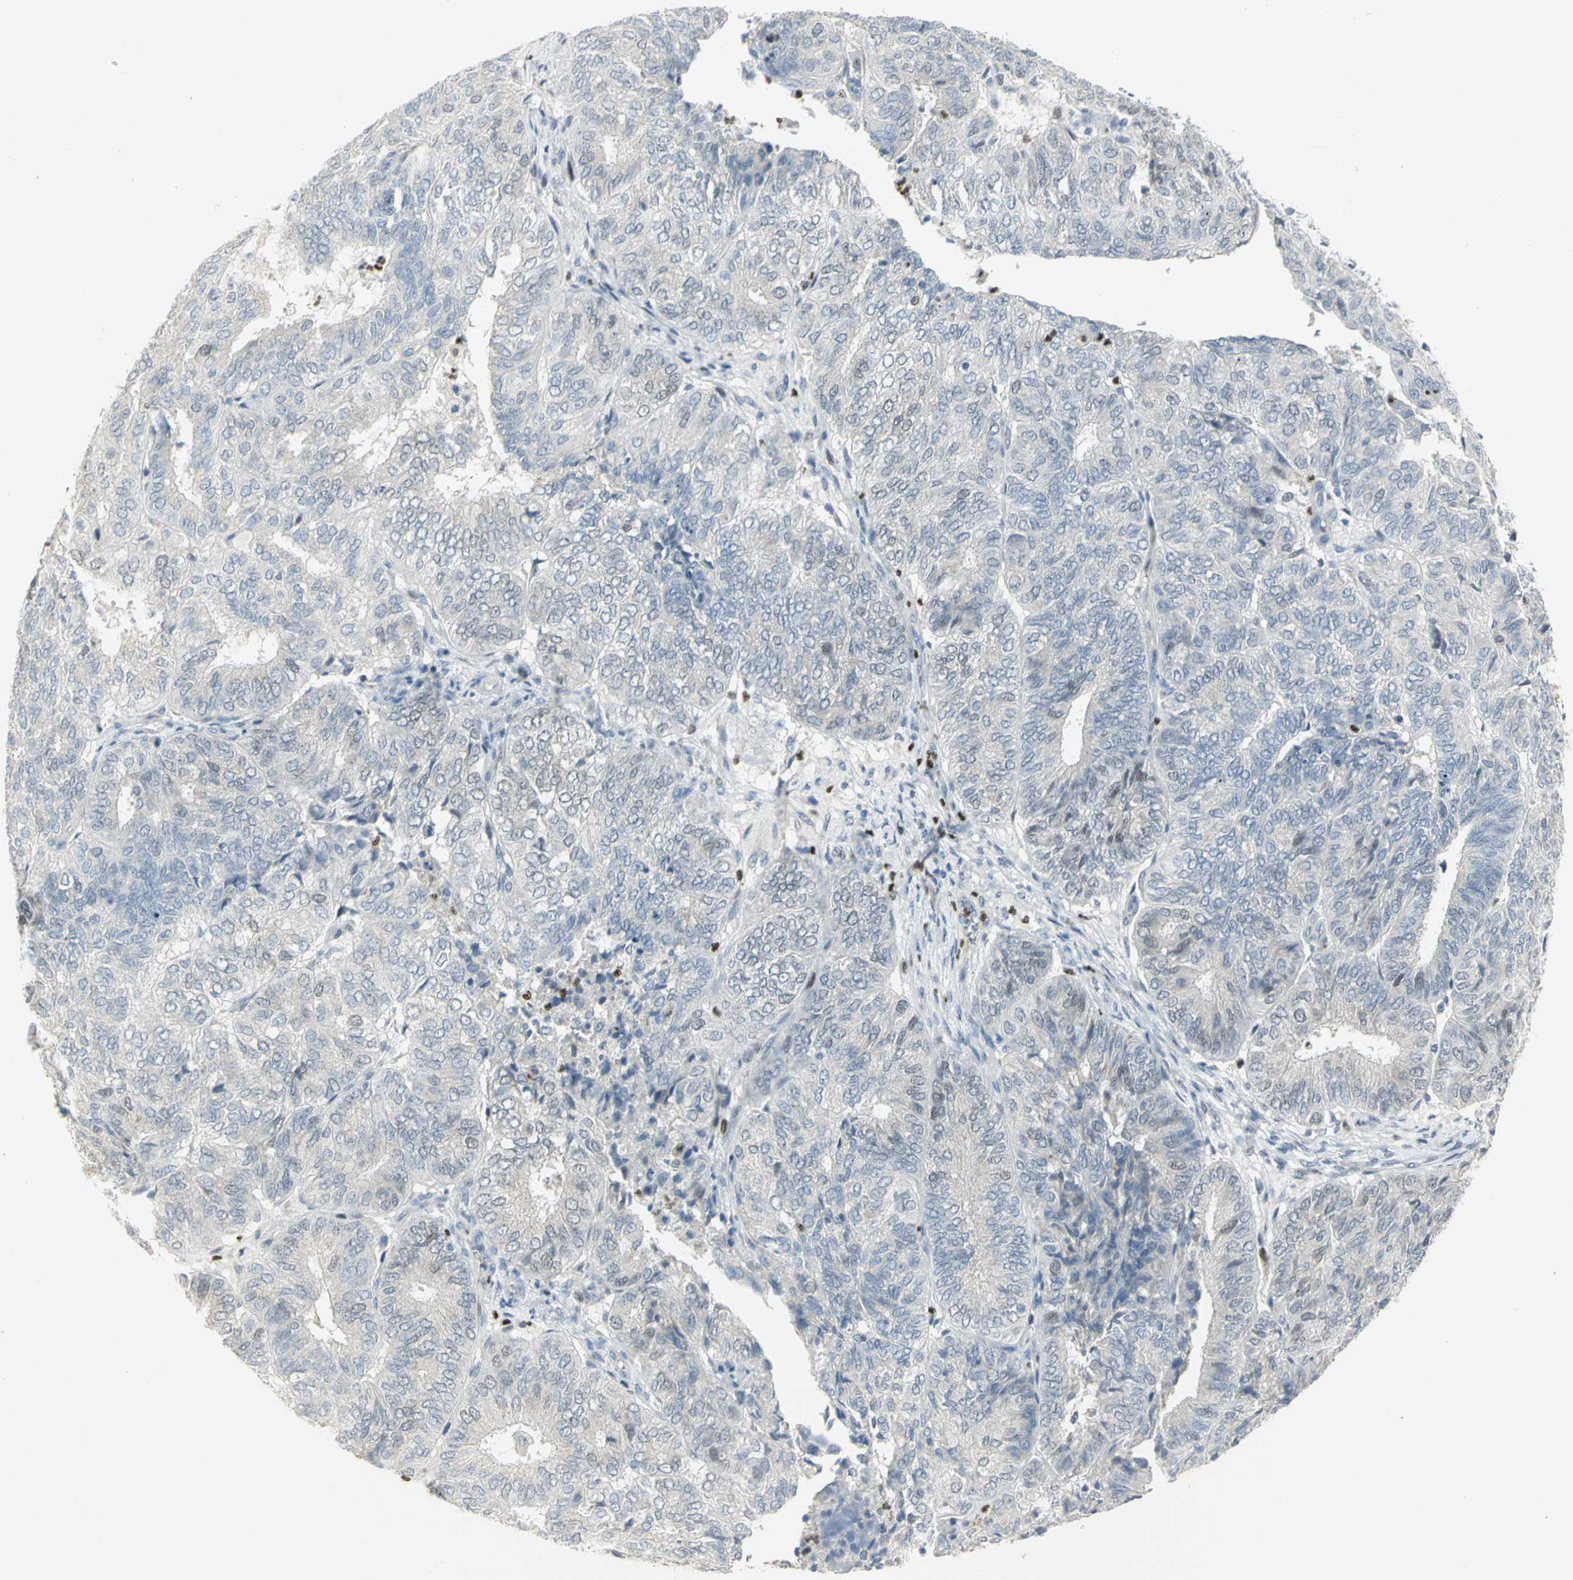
{"staining": {"intensity": "negative", "quantity": "none", "location": "none"}, "tissue": "endometrial cancer", "cell_type": "Tumor cells", "image_type": "cancer", "snomed": [{"axis": "morphology", "description": "Adenocarcinoma, NOS"}, {"axis": "topography", "description": "Uterus"}], "caption": "Tumor cells show no significant protein positivity in adenocarcinoma (endometrial).", "gene": "BCL6", "patient": {"sex": "female", "age": 60}}